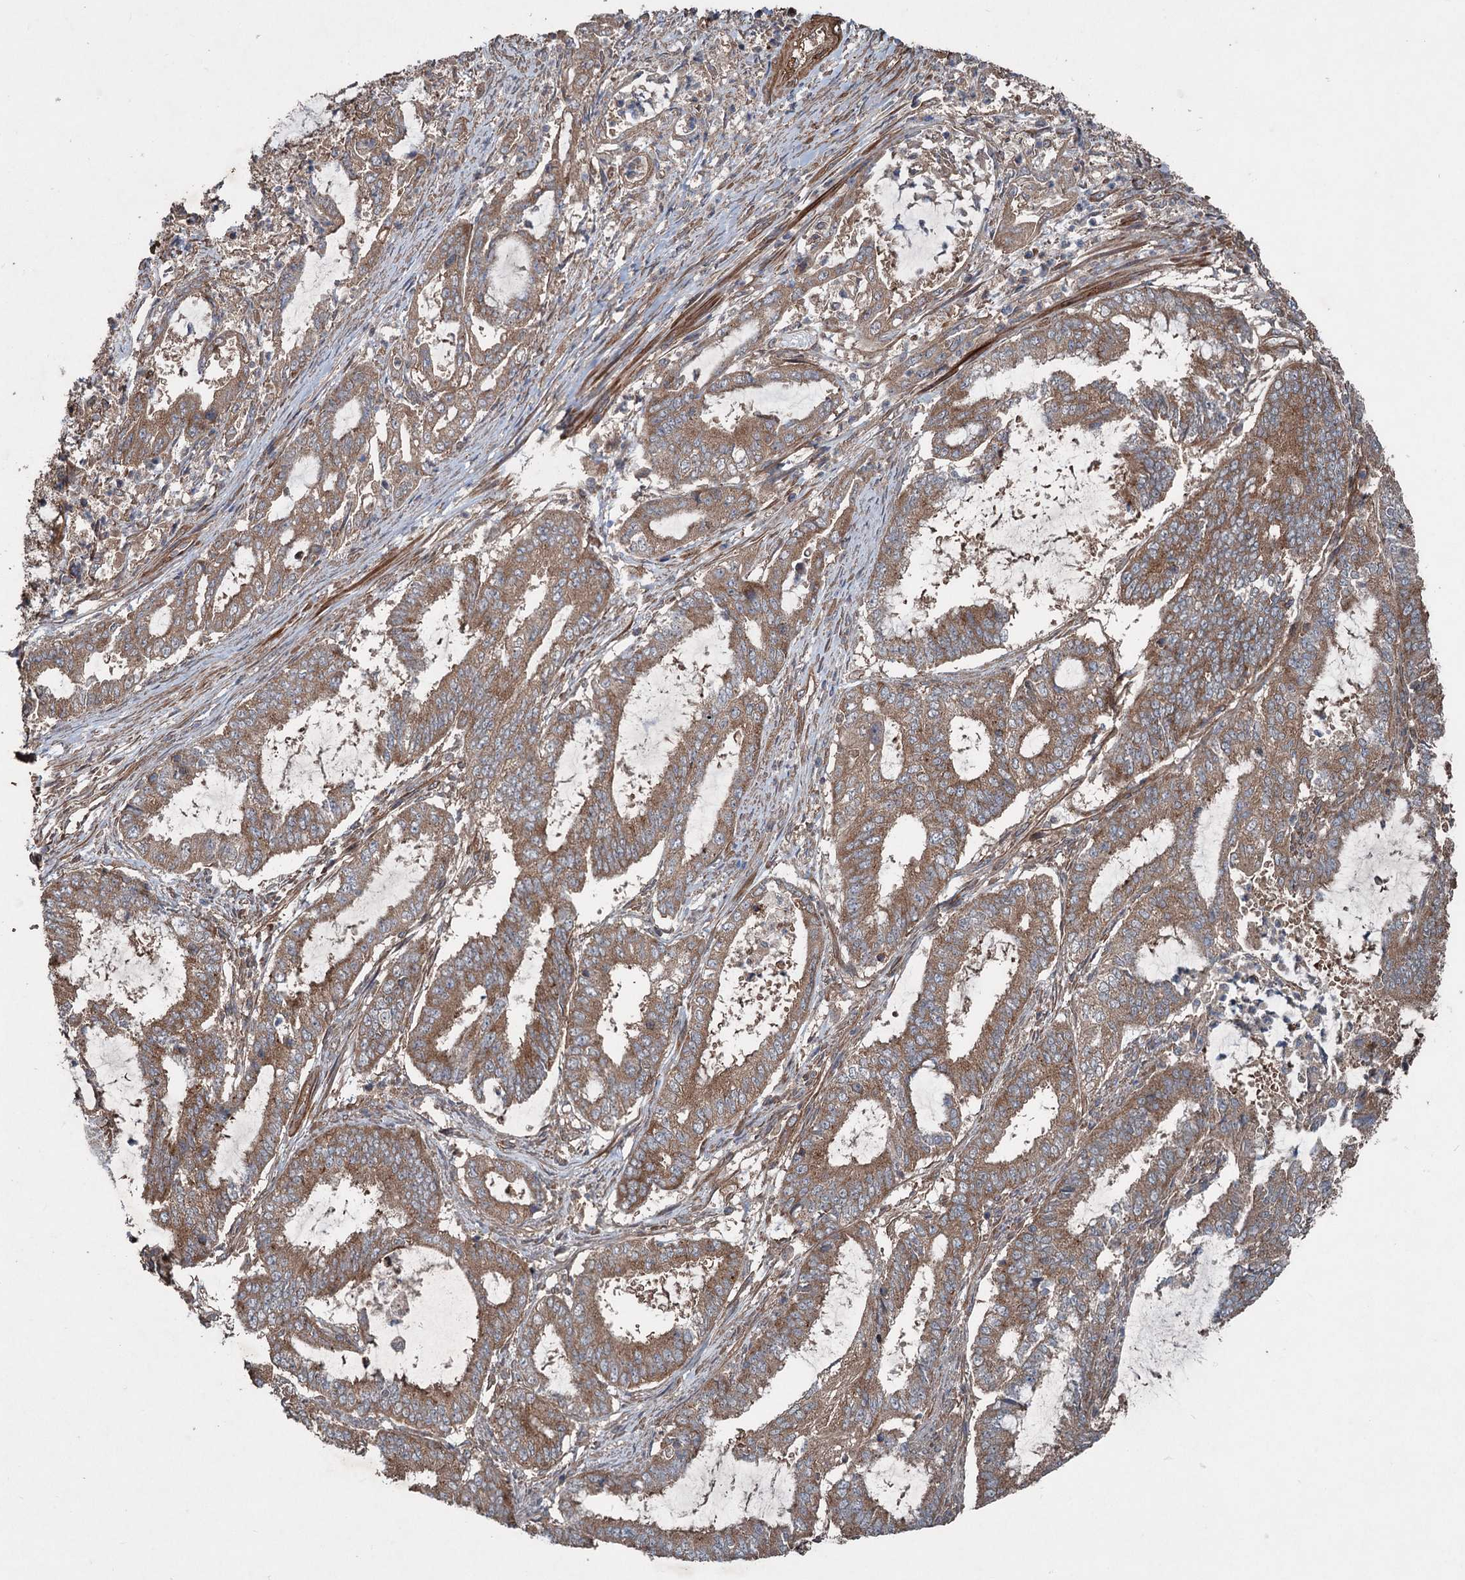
{"staining": {"intensity": "moderate", "quantity": ">75%", "location": "cytoplasmic/membranous"}, "tissue": "endometrial cancer", "cell_type": "Tumor cells", "image_type": "cancer", "snomed": [{"axis": "morphology", "description": "Adenocarcinoma, NOS"}, {"axis": "topography", "description": "Endometrium"}], "caption": "Protein expression analysis of human endometrial adenocarcinoma reveals moderate cytoplasmic/membranous expression in about >75% of tumor cells.", "gene": "RNF214", "patient": {"sex": "female", "age": 51}}